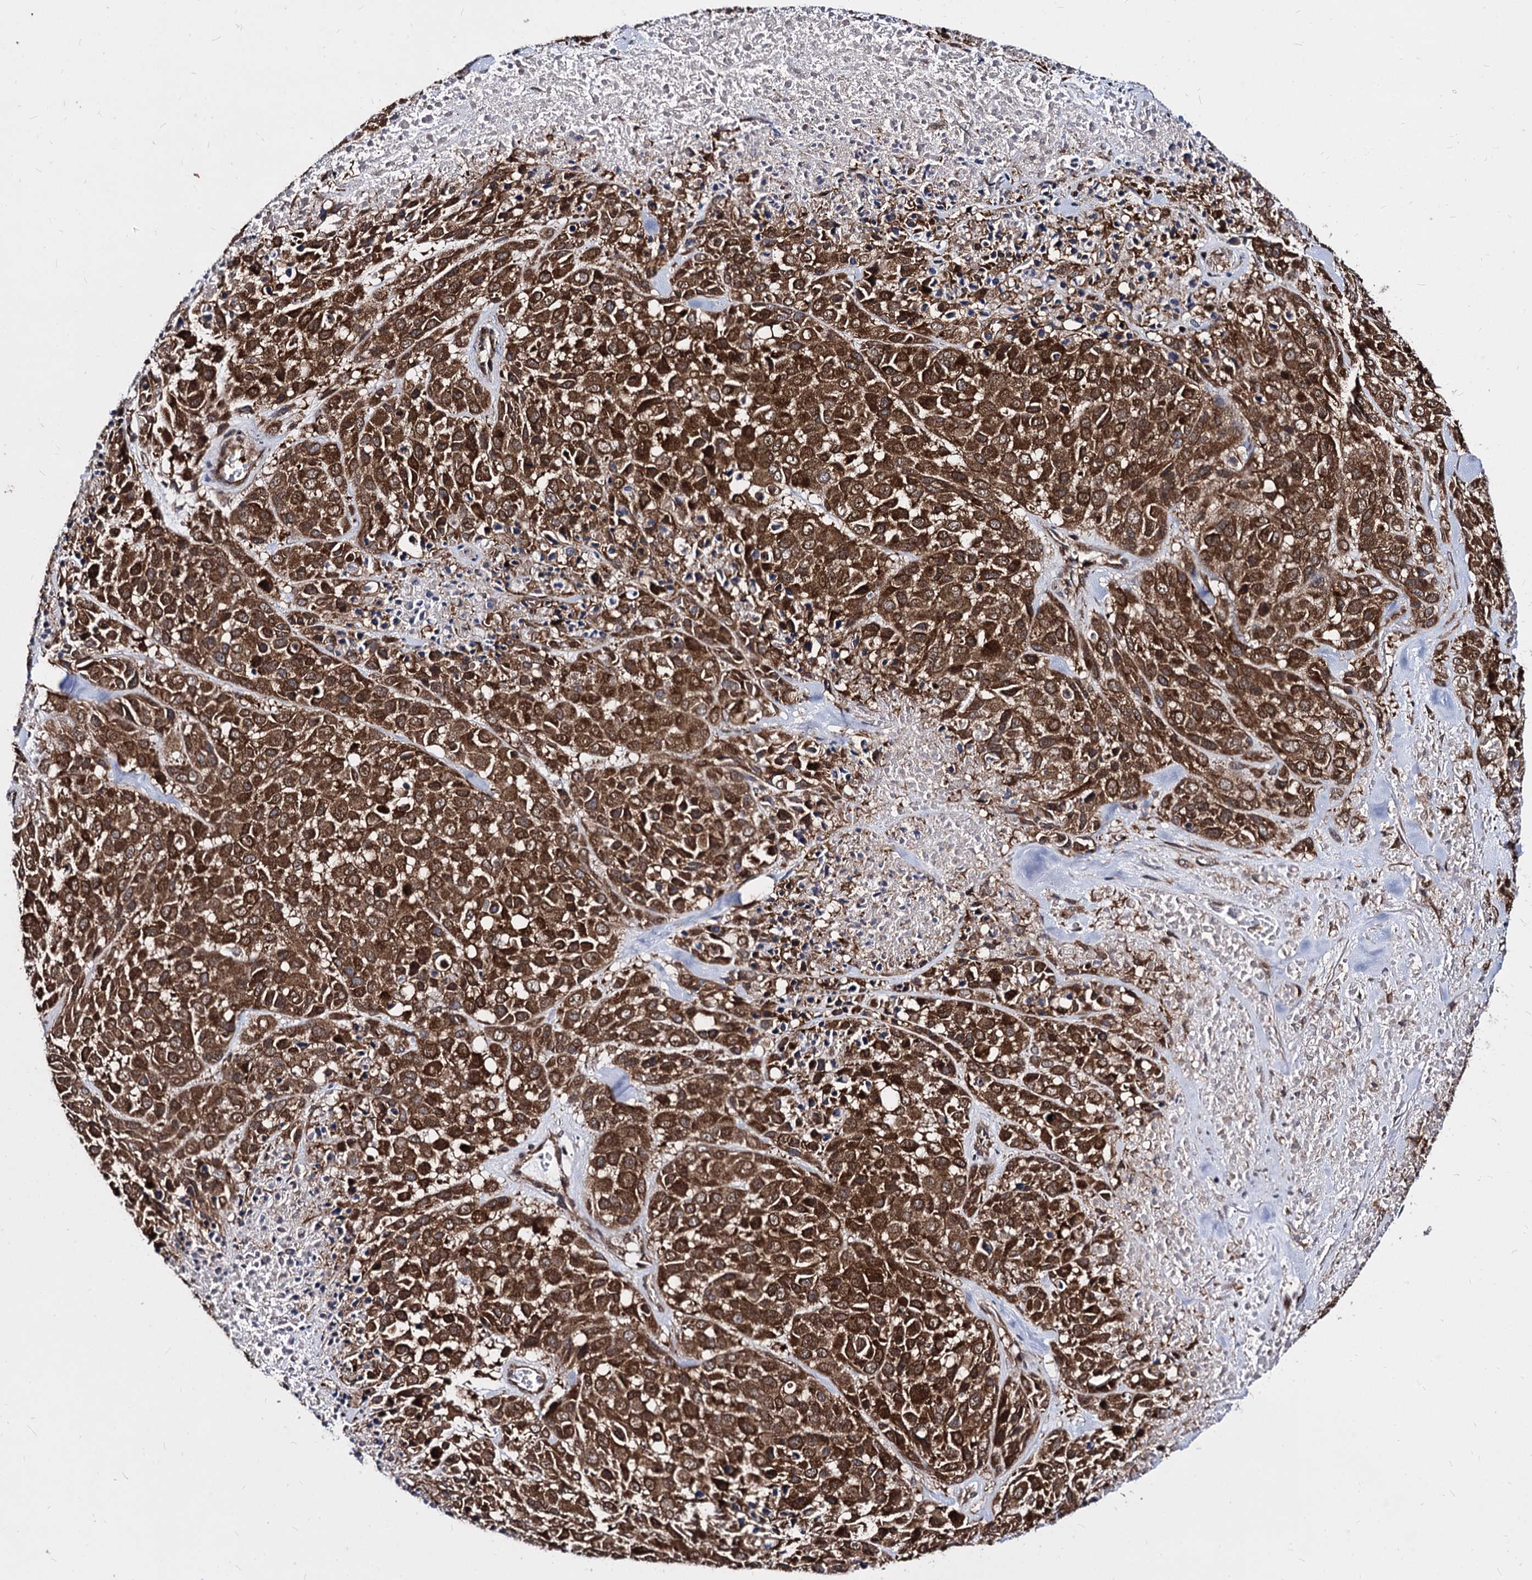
{"staining": {"intensity": "moderate", "quantity": ">75%", "location": "cytoplasmic/membranous"}, "tissue": "melanoma", "cell_type": "Tumor cells", "image_type": "cancer", "snomed": [{"axis": "morphology", "description": "Malignant melanoma, Metastatic site"}, {"axis": "topography", "description": "Skin"}], "caption": "Moderate cytoplasmic/membranous expression is seen in approximately >75% of tumor cells in malignant melanoma (metastatic site). (DAB (3,3'-diaminobenzidine) = brown stain, brightfield microscopy at high magnification).", "gene": "NME1", "patient": {"sex": "female", "age": 81}}